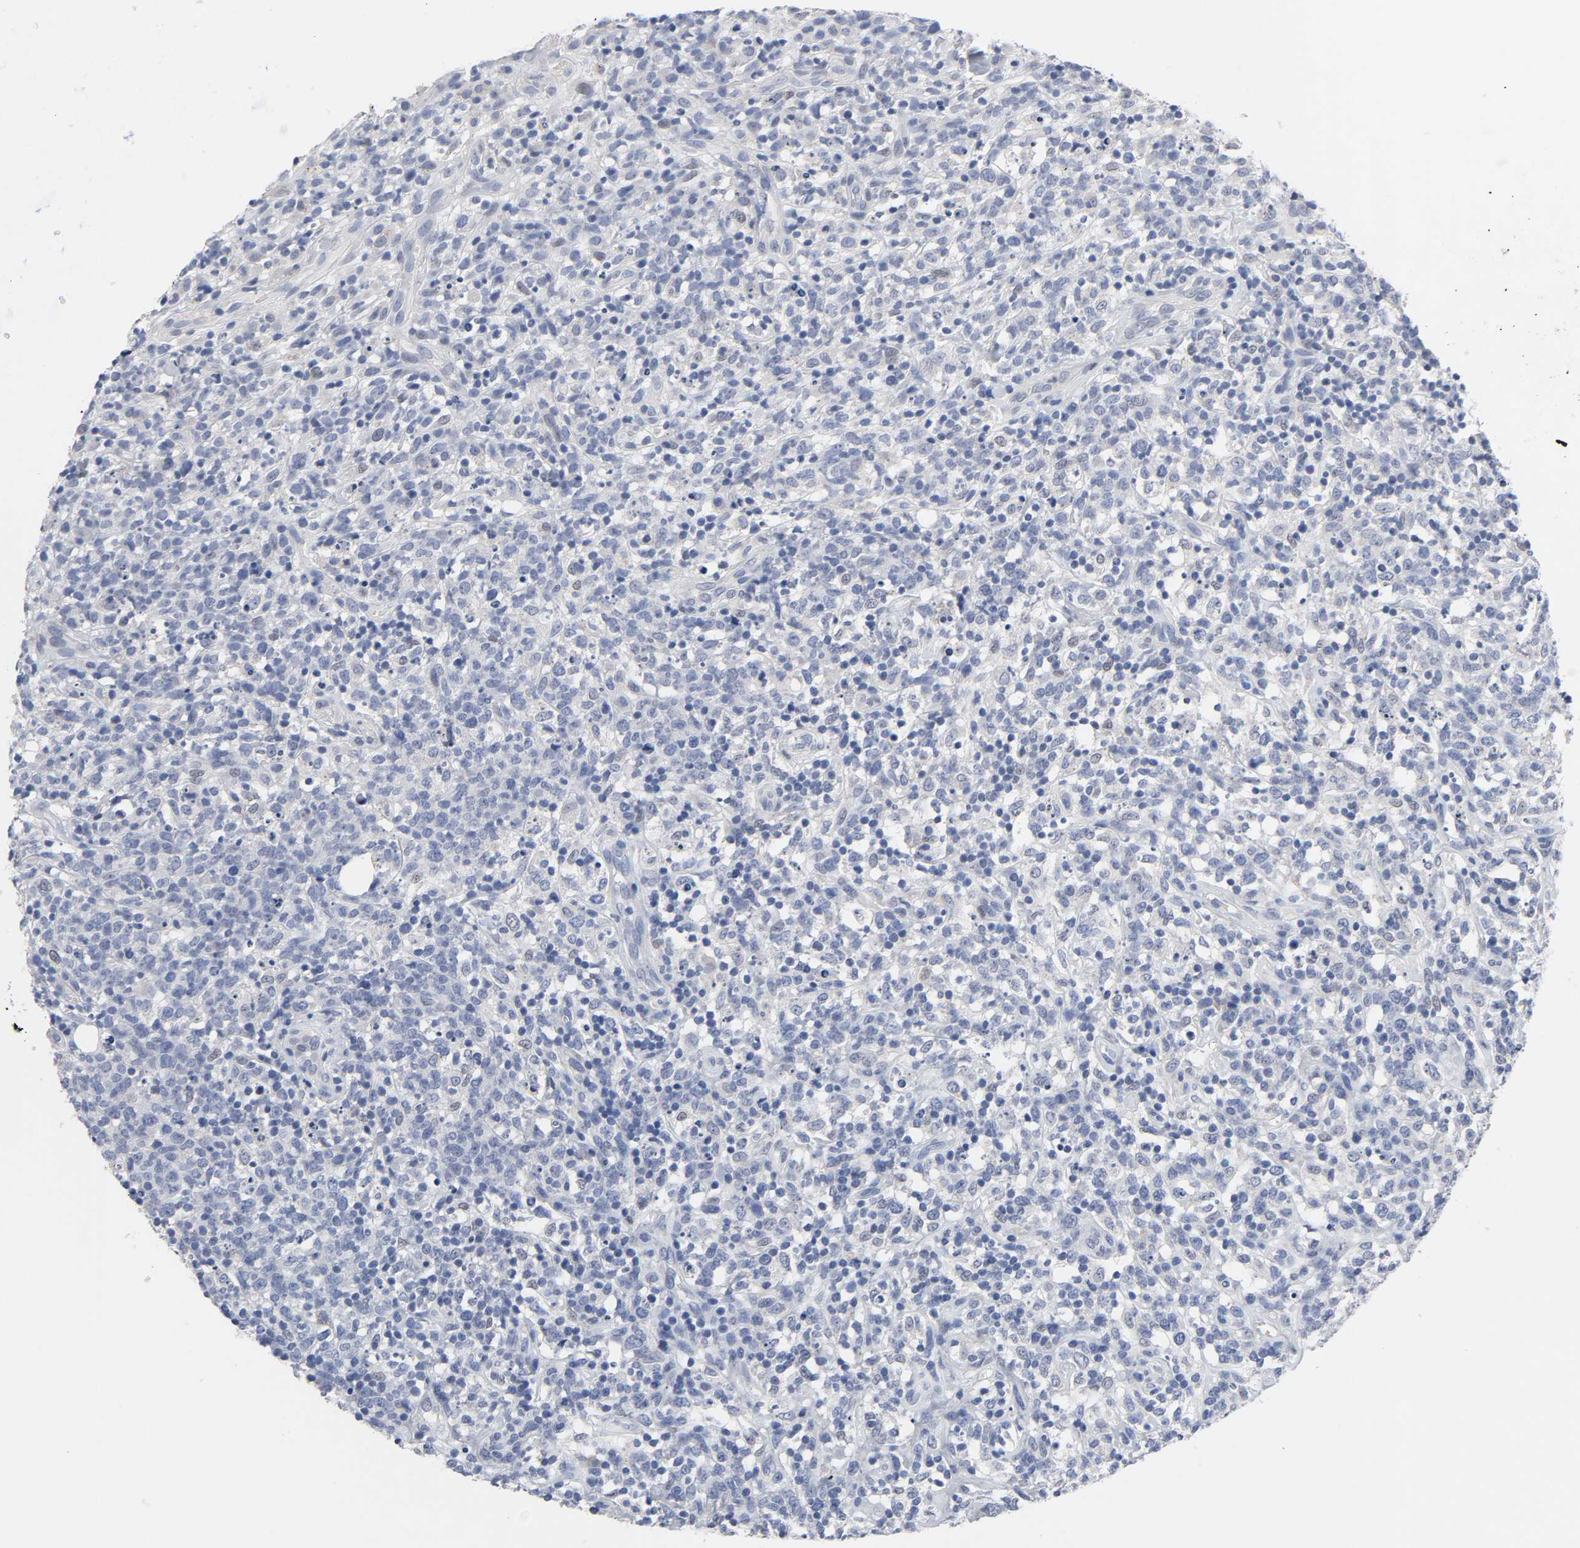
{"staining": {"intensity": "negative", "quantity": "none", "location": "none"}, "tissue": "lymphoma", "cell_type": "Tumor cells", "image_type": "cancer", "snomed": [{"axis": "morphology", "description": "Malignant lymphoma, non-Hodgkin's type, High grade"}, {"axis": "topography", "description": "Lymph node"}], "caption": "This micrograph is of malignant lymphoma, non-Hodgkin's type (high-grade) stained with IHC to label a protein in brown with the nuclei are counter-stained blue. There is no positivity in tumor cells.", "gene": "SALL2", "patient": {"sex": "female", "age": 73}}